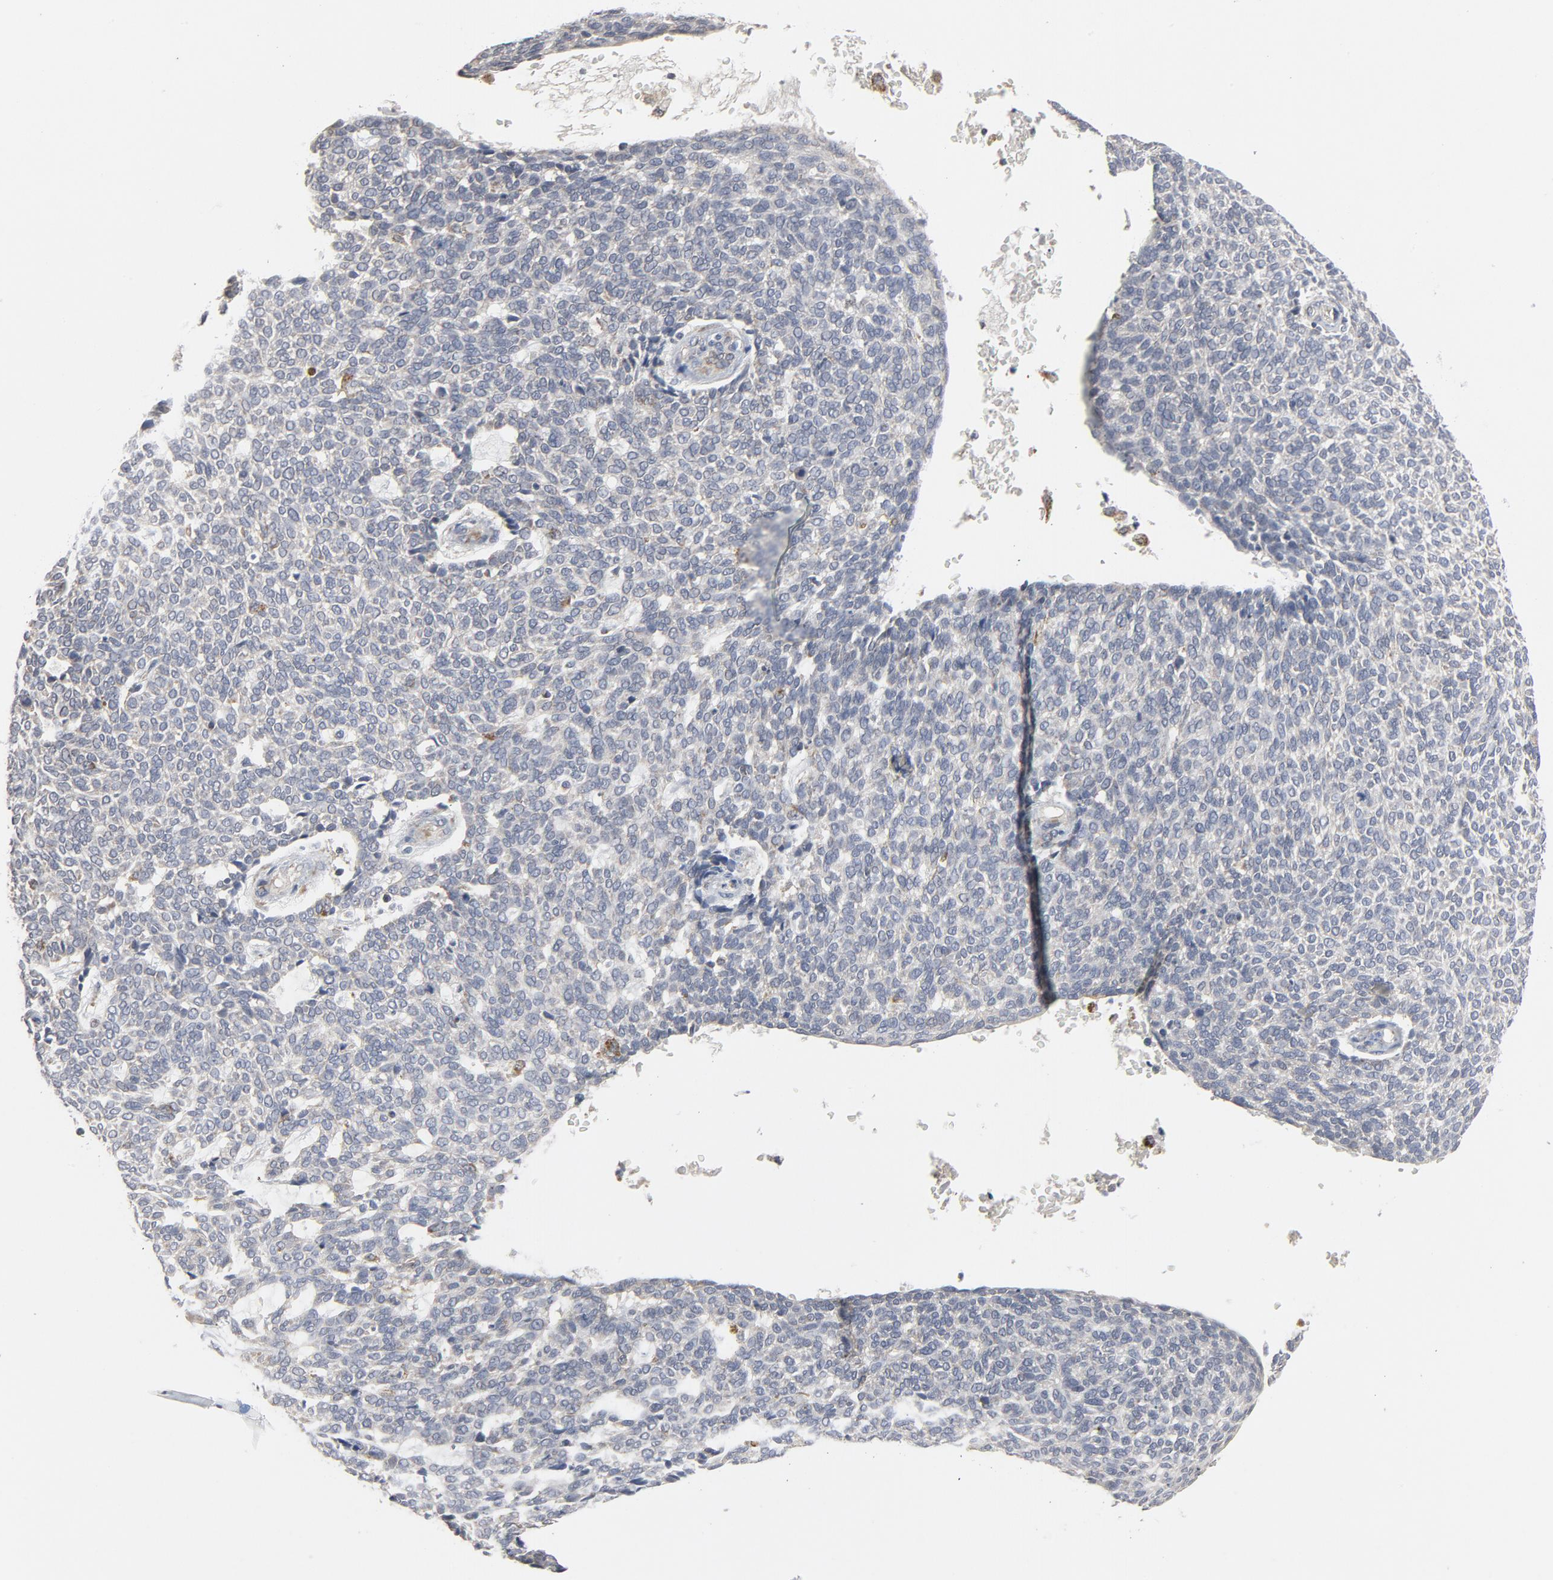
{"staining": {"intensity": "negative", "quantity": "none", "location": "none"}, "tissue": "skin cancer", "cell_type": "Tumor cells", "image_type": "cancer", "snomed": [{"axis": "morphology", "description": "Normal tissue, NOS"}, {"axis": "morphology", "description": "Basal cell carcinoma"}, {"axis": "topography", "description": "Skin"}], "caption": "Immunohistochemistry (IHC) of human skin cancer (basal cell carcinoma) reveals no staining in tumor cells. Nuclei are stained in blue.", "gene": "C14orf119", "patient": {"sex": "male", "age": 87}}